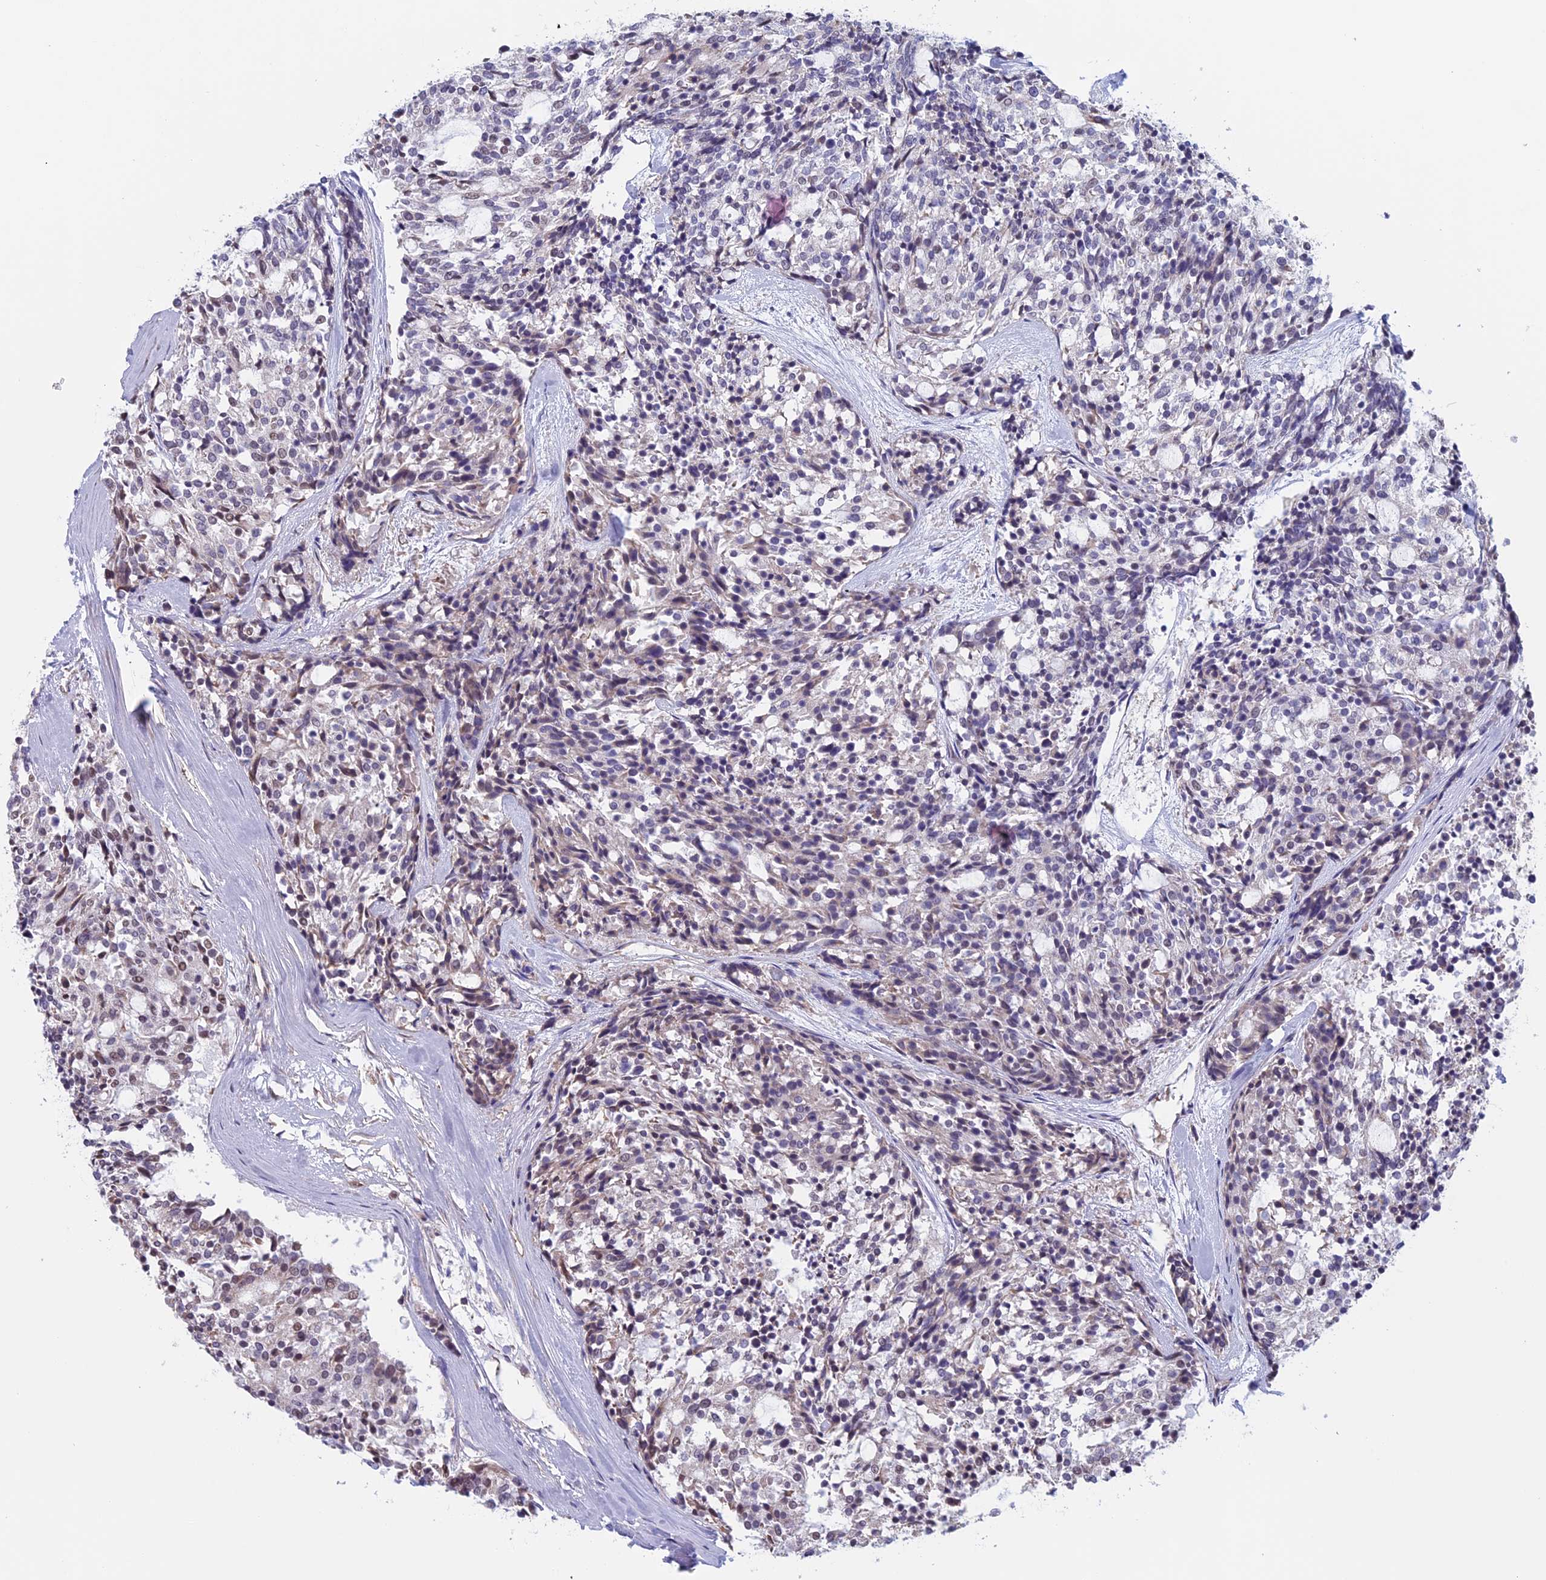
{"staining": {"intensity": "weak", "quantity": "<25%", "location": "cytoplasmic/membranous,nuclear"}, "tissue": "carcinoid", "cell_type": "Tumor cells", "image_type": "cancer", "snomed": [{"axis": "morphology", "description": "Carcinoid, malignant, NOS"}, {"axis": "topography", "description": "Pancreas"}], "caption": "High power microscopy image of an immunohistochemistry micrograph of carcinoid, revealing no significant staining in tumor cells.", "gene": "SLC1A6", "patient": {"sex": "female", "age": 54}}